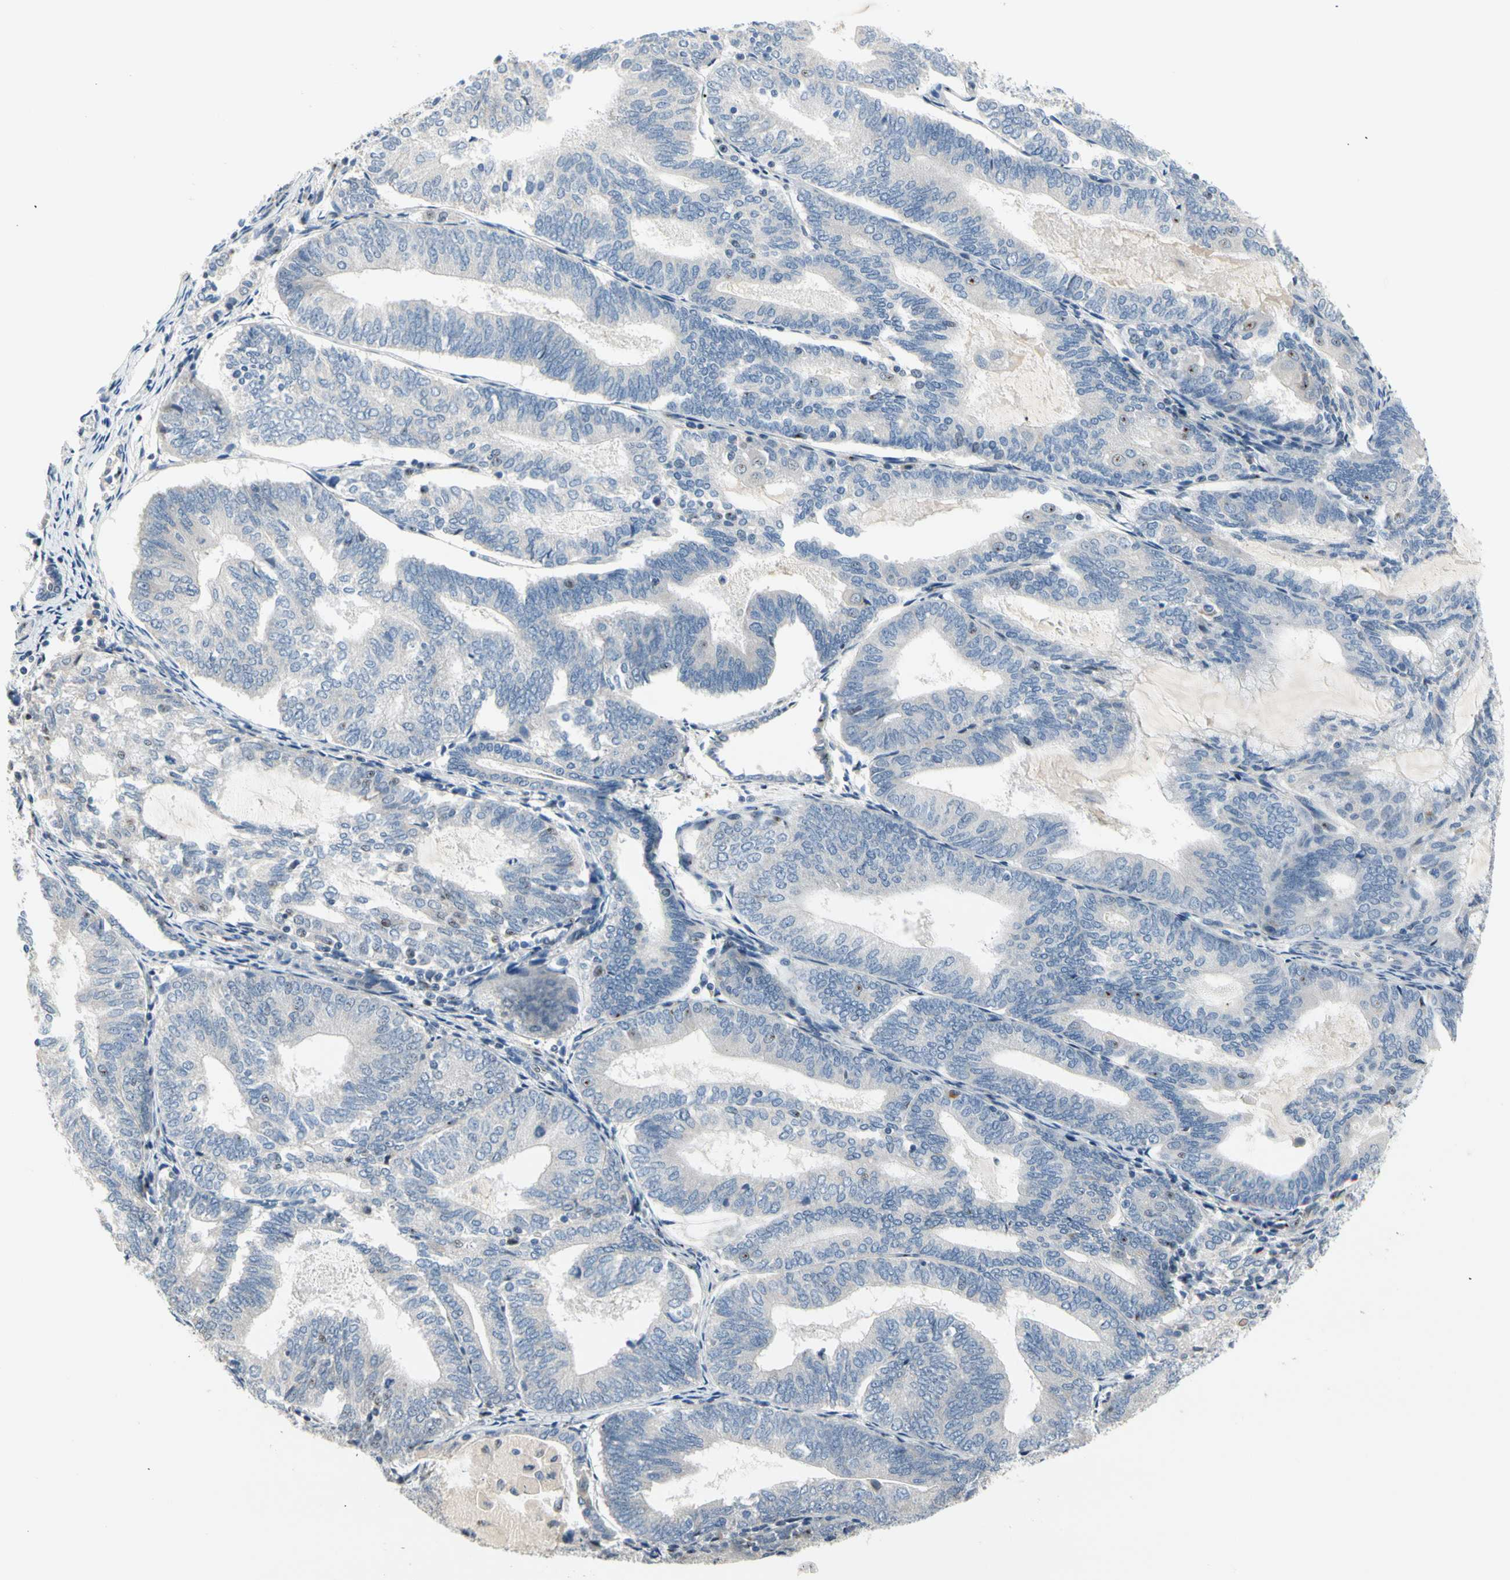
{"staining": {"intensity": "negative", "quantity": "none", "location": "none"}, "tissue": "endometrial cancer", "cell_type": "Tumor cells", "image_type": "cancer", "snomed": [{"axis": "morphology", "description": "Adenocarcinoma, NOS"}, {"axis": "topography", "description": "Endometrium"}], "caption": "Tumor cells are negative for brown protein staining in adenocarcinoma (endometrial).", "gene": "NFASC", "patient": {"sex": "female", "age": 81}}